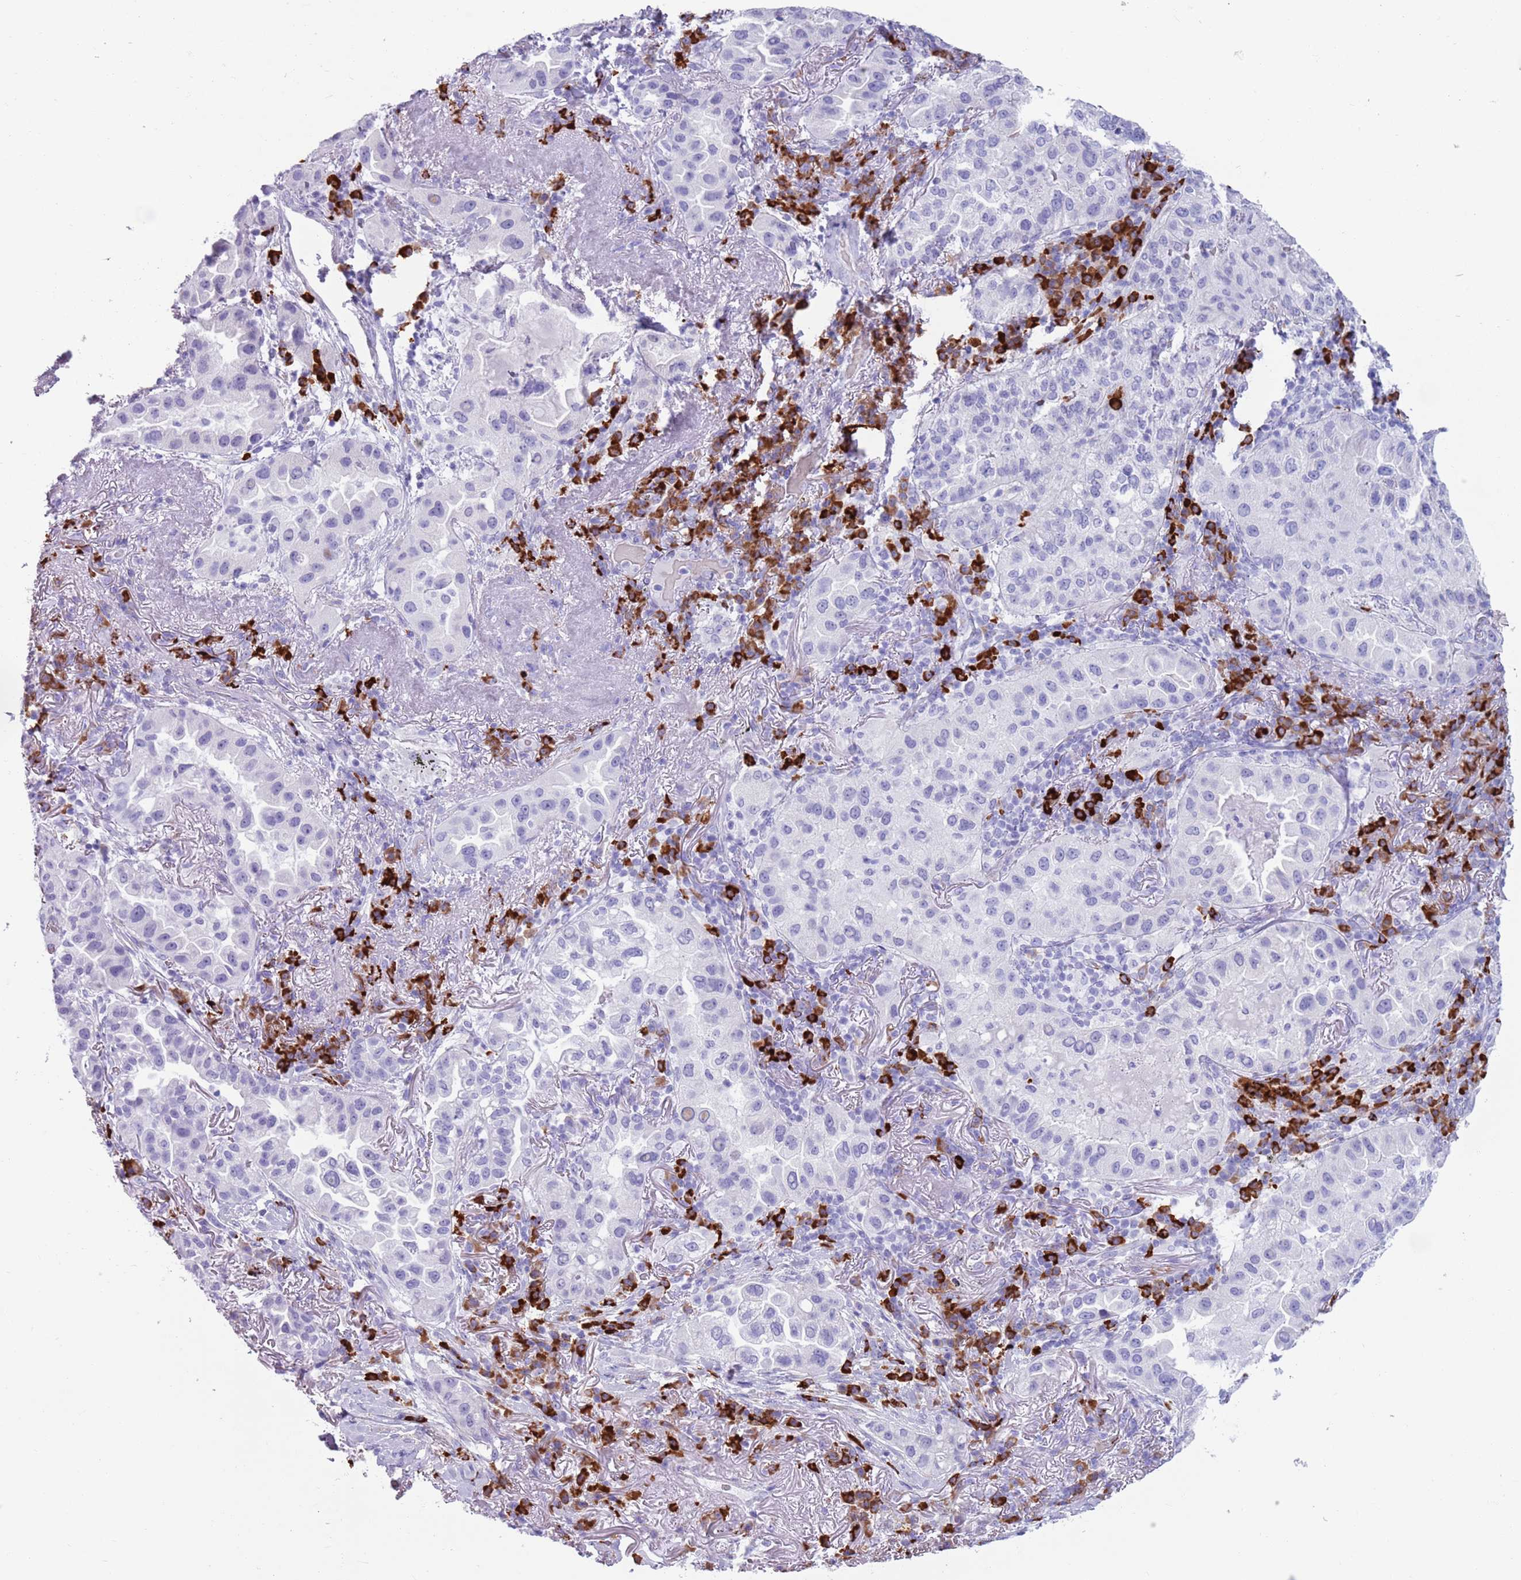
{"staining": {"intensity": "negative", "quantity": "none", "location": "none"}, "tissue": "lung cancer", "cell_type": "Tumor cells", "image_type": "cancer", "snomed": [{"axis": "morphology", "description": "Adenocarcinoma, NOS"}, {"axis": "topography", "description": "Lung"}], "caption": "Tumor cells are negative for protein expression in human adenocarcinoma (lung).", "gene": "LY6G5B", "patient": {"sex": "female", "age": 69}}